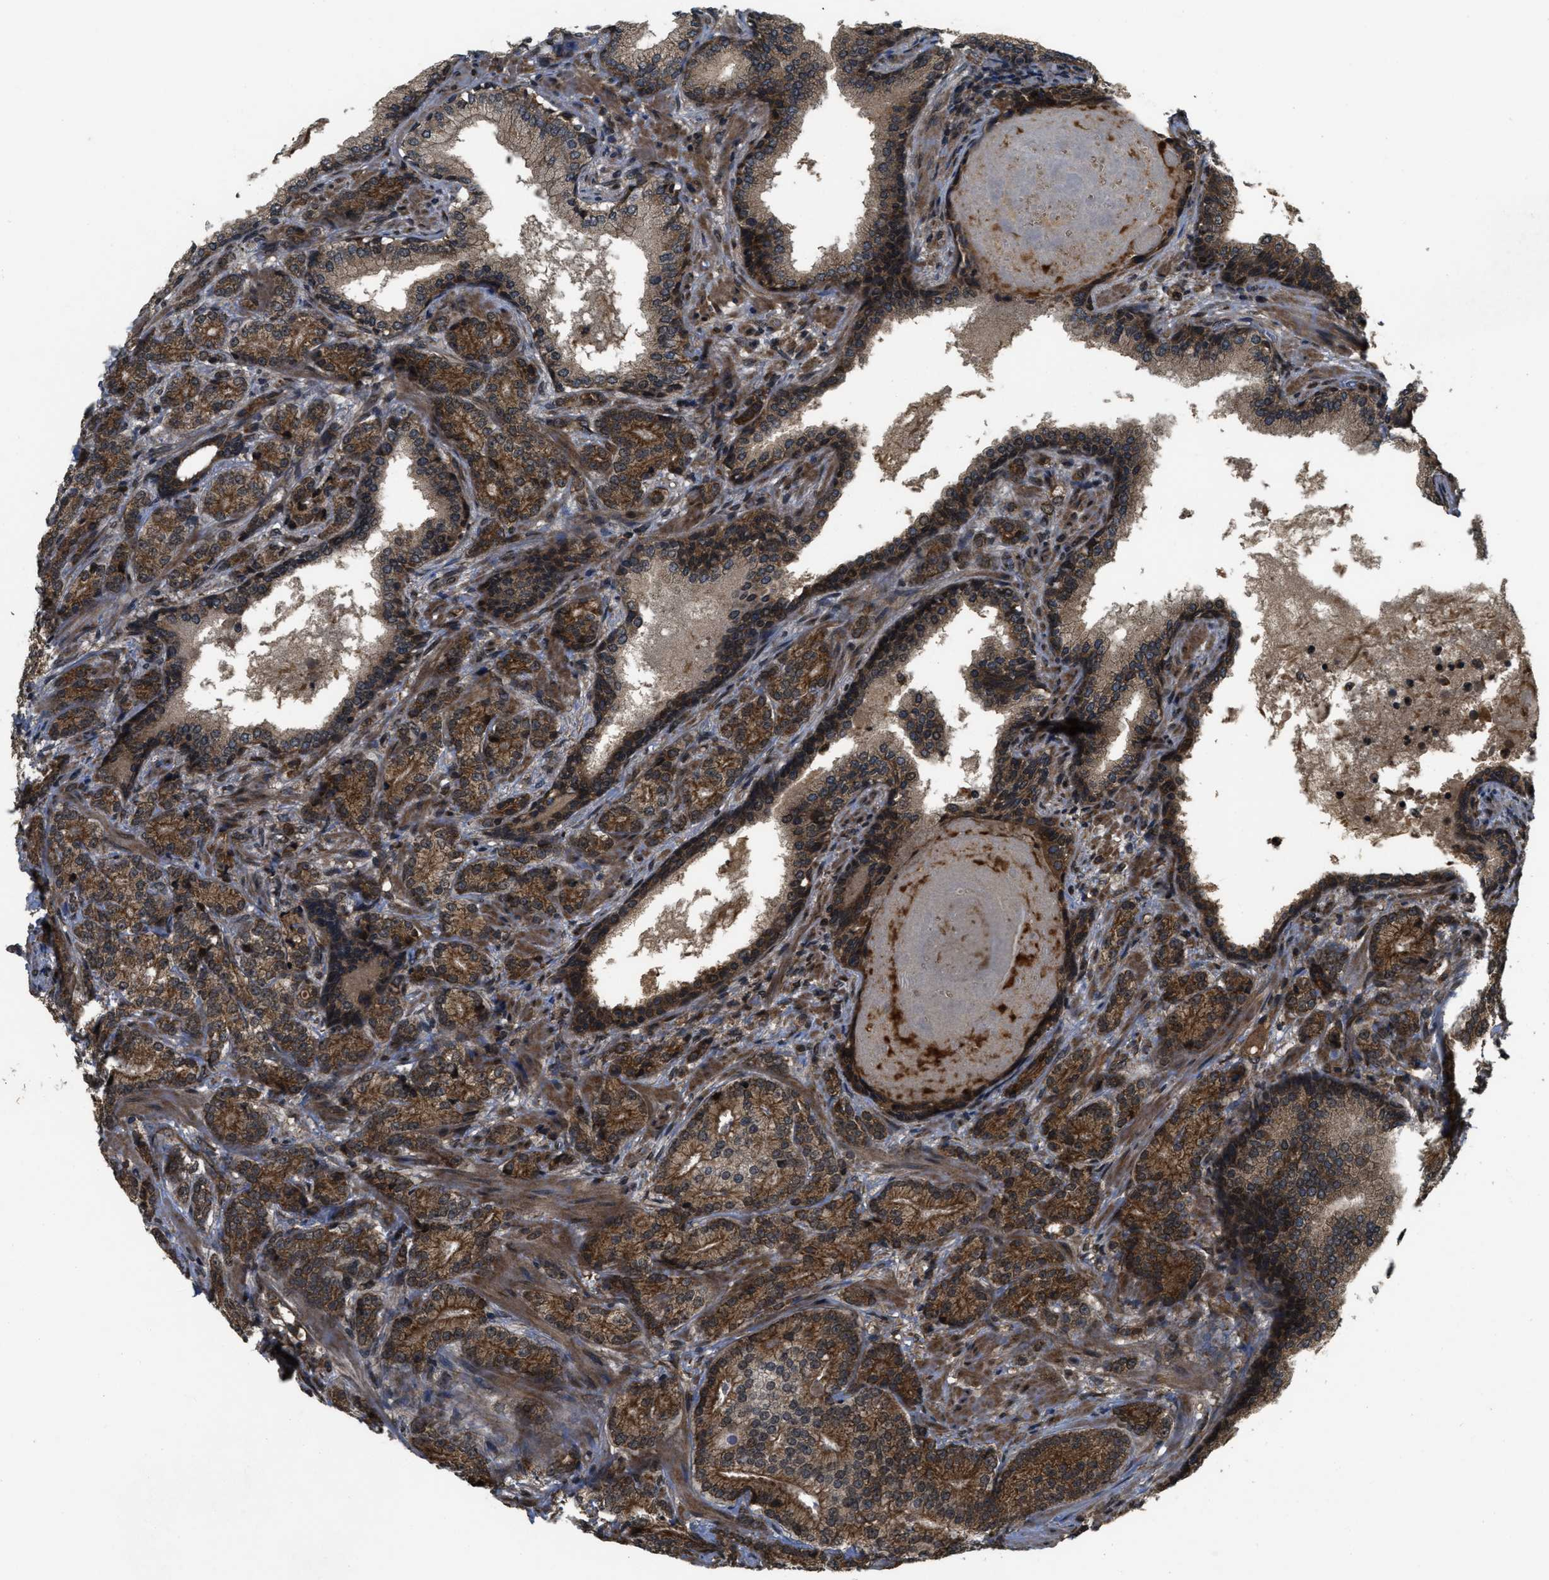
{"staining": {"intensity": "moderate", "quantity": ">75%", "location": "cytoplasmic/membranous"}, "tissue": "prostate cancer", "cell_type": "Tumor cells", "image_type": "cancer", "snomed": [{"axis": "morphology", "description": "Adenocarcinoma, High grade"}, {"axis": "topography", "description": "Prostate"}], "caption": "Protein expression analysis of prostate cancer displays moderate cytoplasmic/membranous staining in about >75% of tumor cells. The protein of interest is shown in brown color, while the nuclei are stained blue.", "gene": "SPTLC1", "patient": {"sex": "male", "age": 61}}